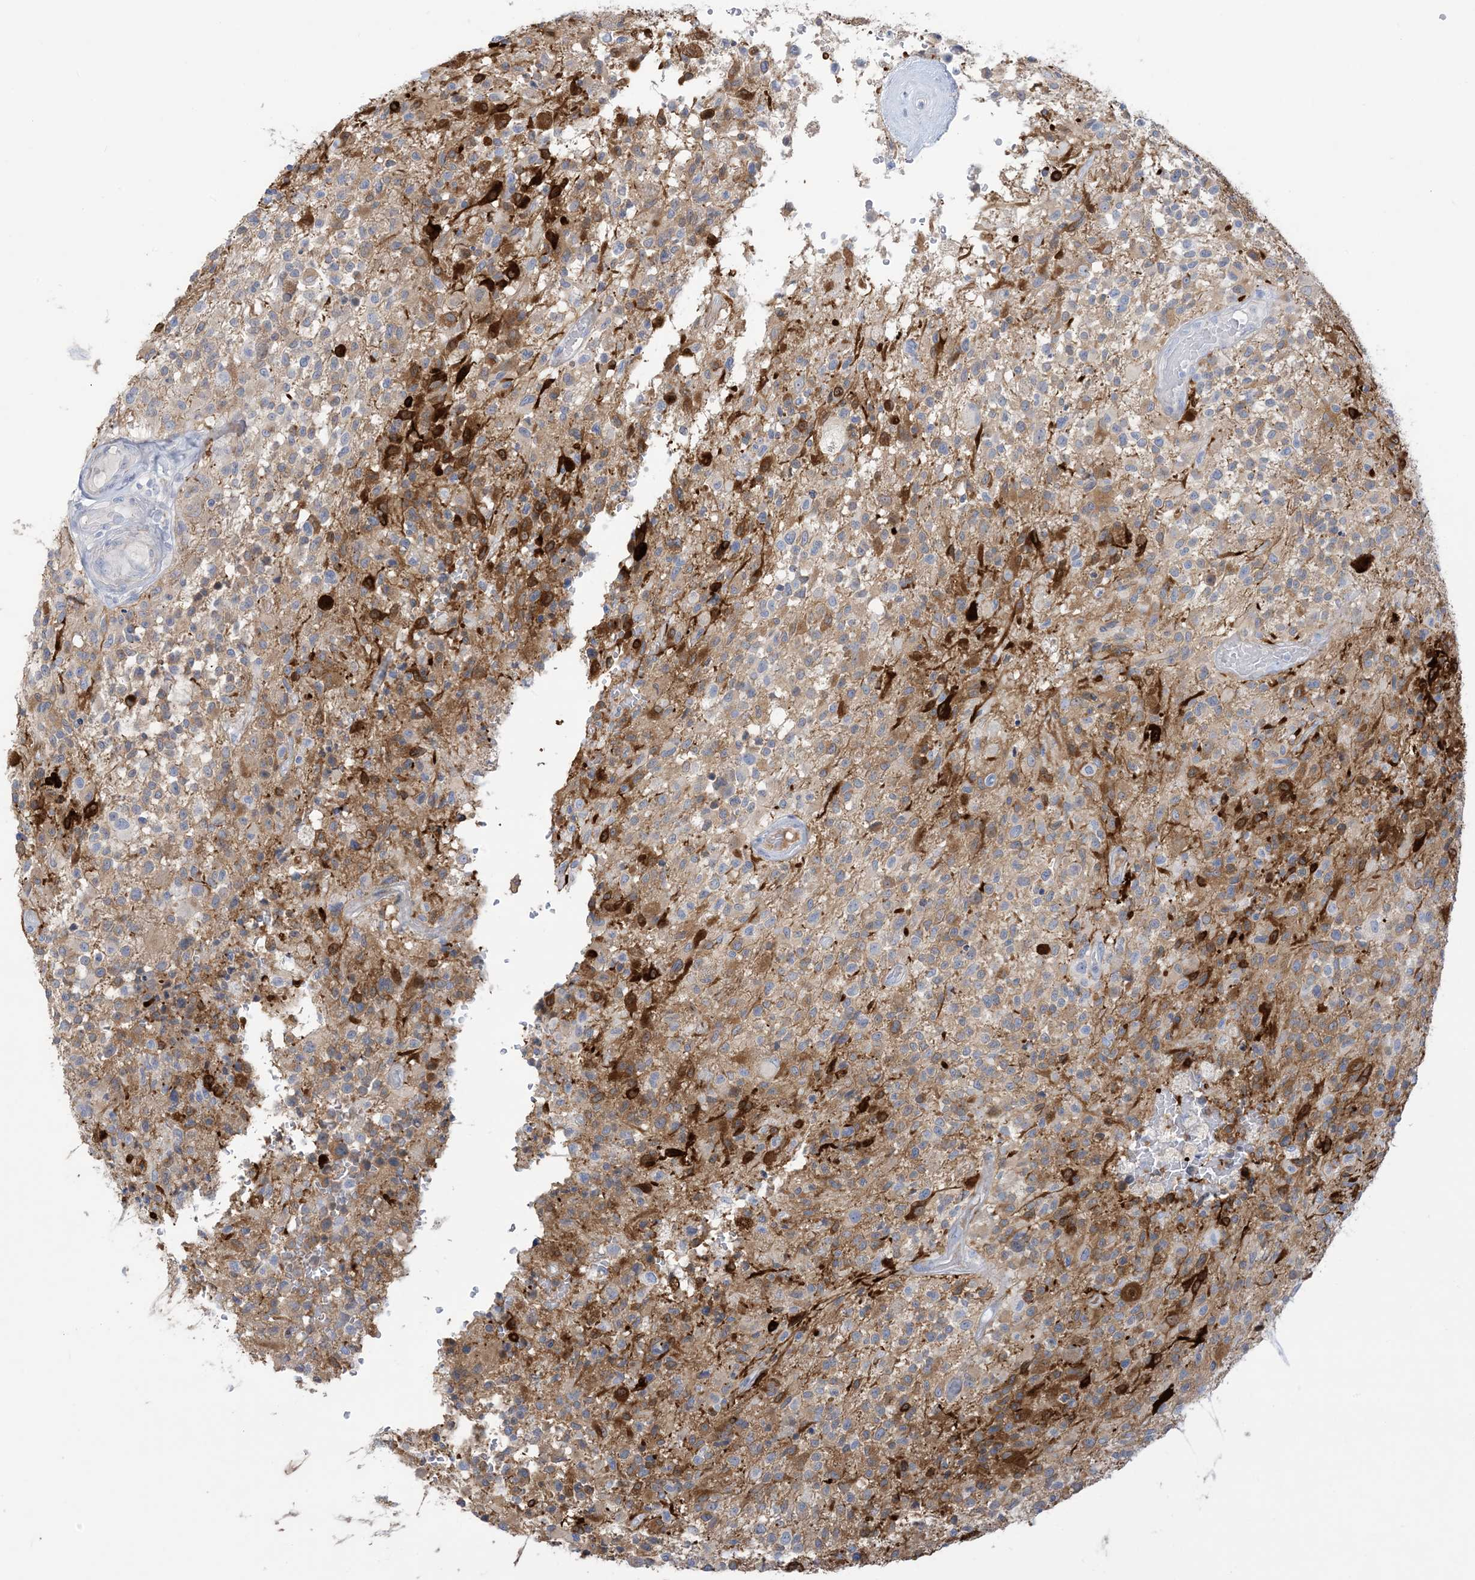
{"staining": {"intensity": "strong", "quantity": "25%-75%", "location": "cytoplasmic/membranous"}, "tissue": "glioma", "cell_type": "Tumor cells", "image_type": "cancer", "snomed": [{"axis": "morphology", "description": "Glioma, malignant, High grade"}, {"axis": "morphology", "description": "Glioblastoma, NOS"}, {"axis": "topography", "description": "Brain"}], "caption": "A photomicrograph of human malignant glioma (high-grade) stained for a protein demonstrates strong cytoplasmic/membranous brown staining in tumor cells.", "gene": "MARS2", "patient": {"sex": "male", "age": 60}}